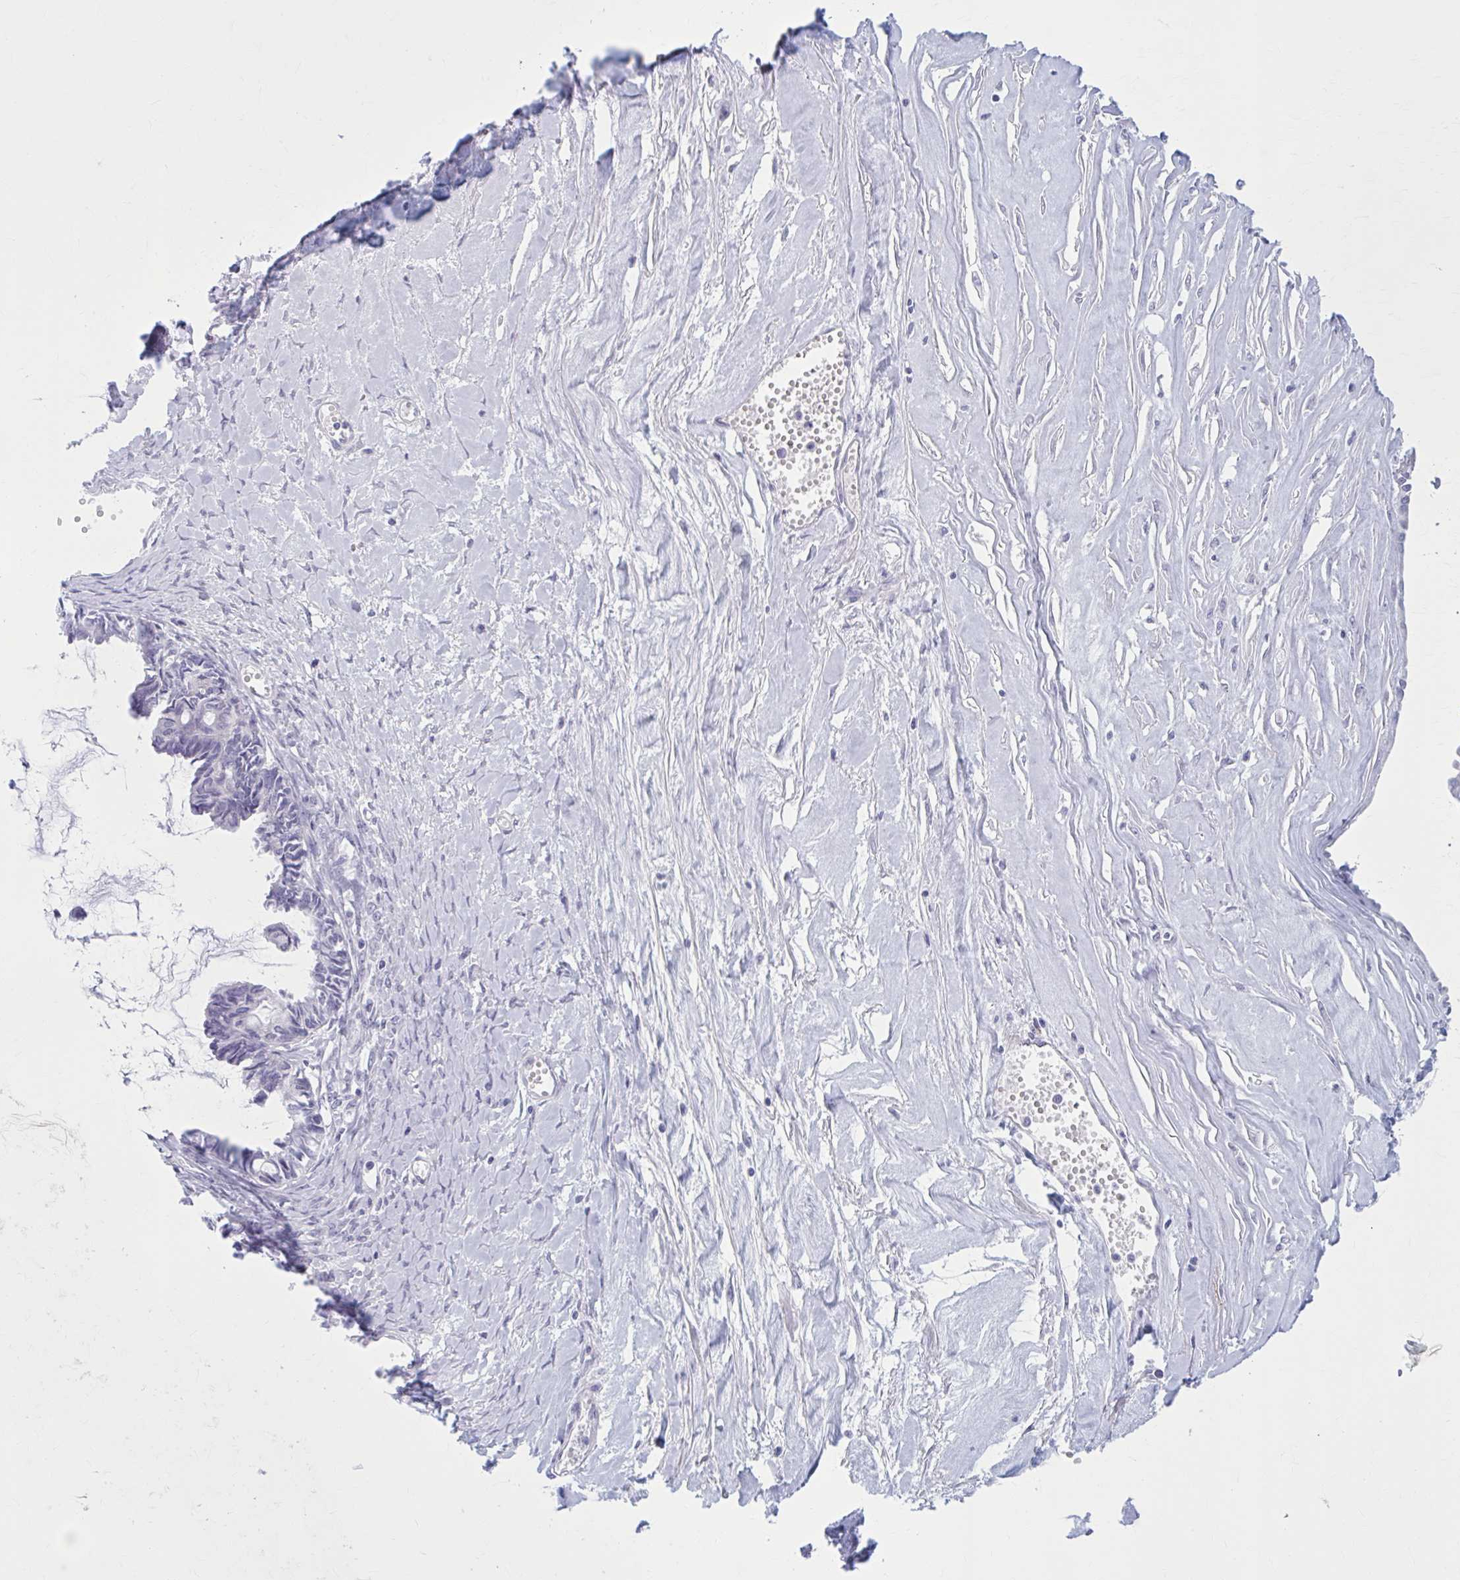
{"staining": {"intensity": "negative", "quantity": "none", "location": "none"}, "tissue": "ovarian cancer", "cell_type": "Tumor cells", "image_type": "cancer", "snomed": [{"axis": "morphology", "description": "Cystadenocarcinoma, mucinous, NOS"}, {"axis": "topography", "description": "Ovary"}], "caption": "This is a photomicrograph of immunohistochemistry staining of mucinous cystadenocarcinoma (ovarian), which shows no positivity in tumor cells.", "gene": "CCDC105", "patient": {"sex": "female", "age": 61}}